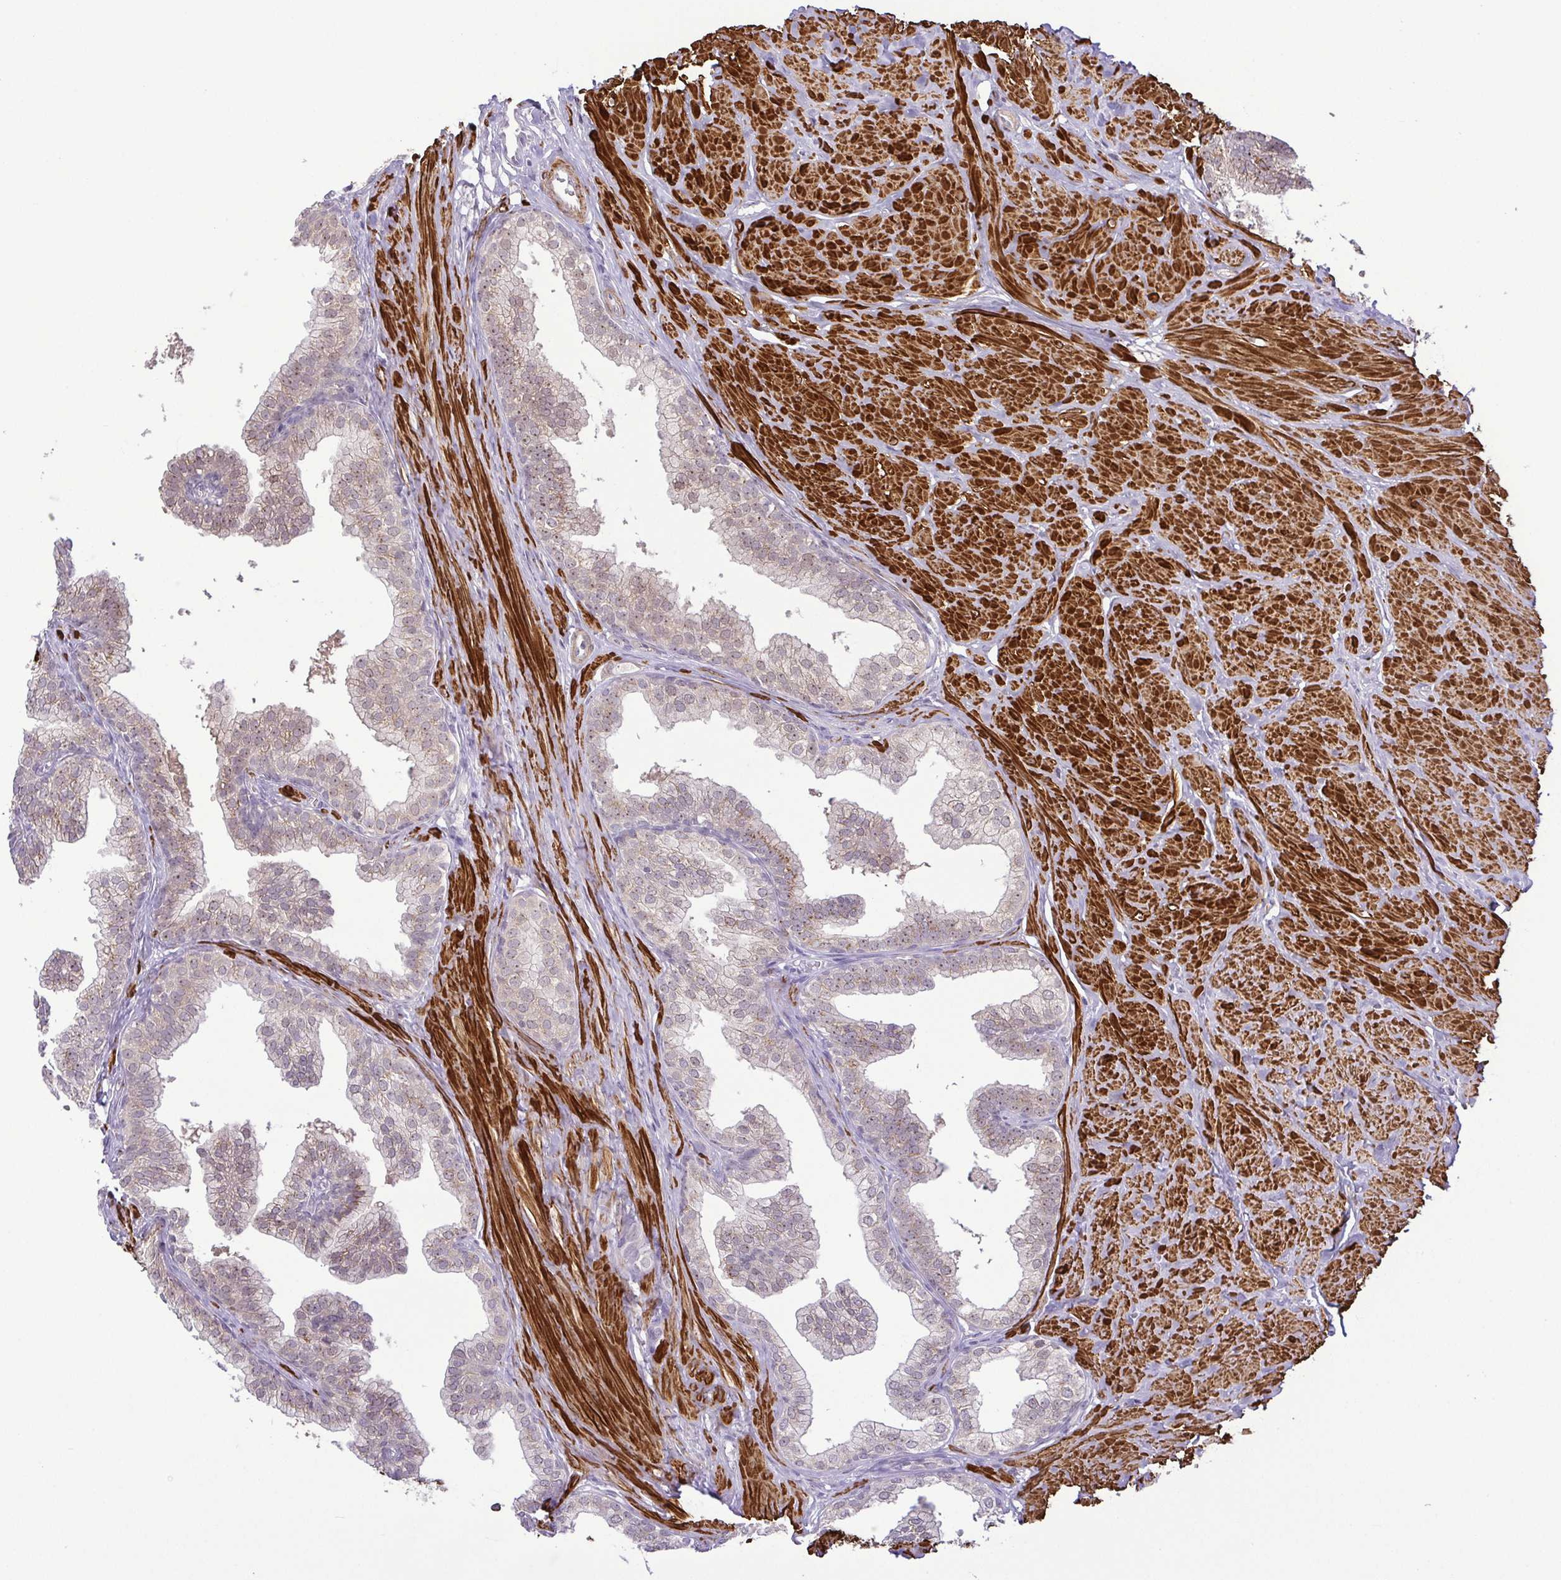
{"staining": {"intensity": "weak", "quantity": "25%-75%", "location": "cytoplasmic/membranous"}, "tissue": "prostate", "cell_type": "Glandular cells", "image_type": "normal", "snomed": [{"axis": "morphology", "description": "Normal tissue, NOS"}, {"axis": "topography", "description": "Prostate"}, {"axis": "topography", "description": "Peripheral nerve tissue"}], "caption": "Protein staining by immunohistochemistry (IHC) displays weak cytoplasmic/membranous staining in approximately 25%-75% of glandular cells in unremarkable prostate.", "gene": "RSL24D1", "patient": {"sex": "male", "age": 55}}